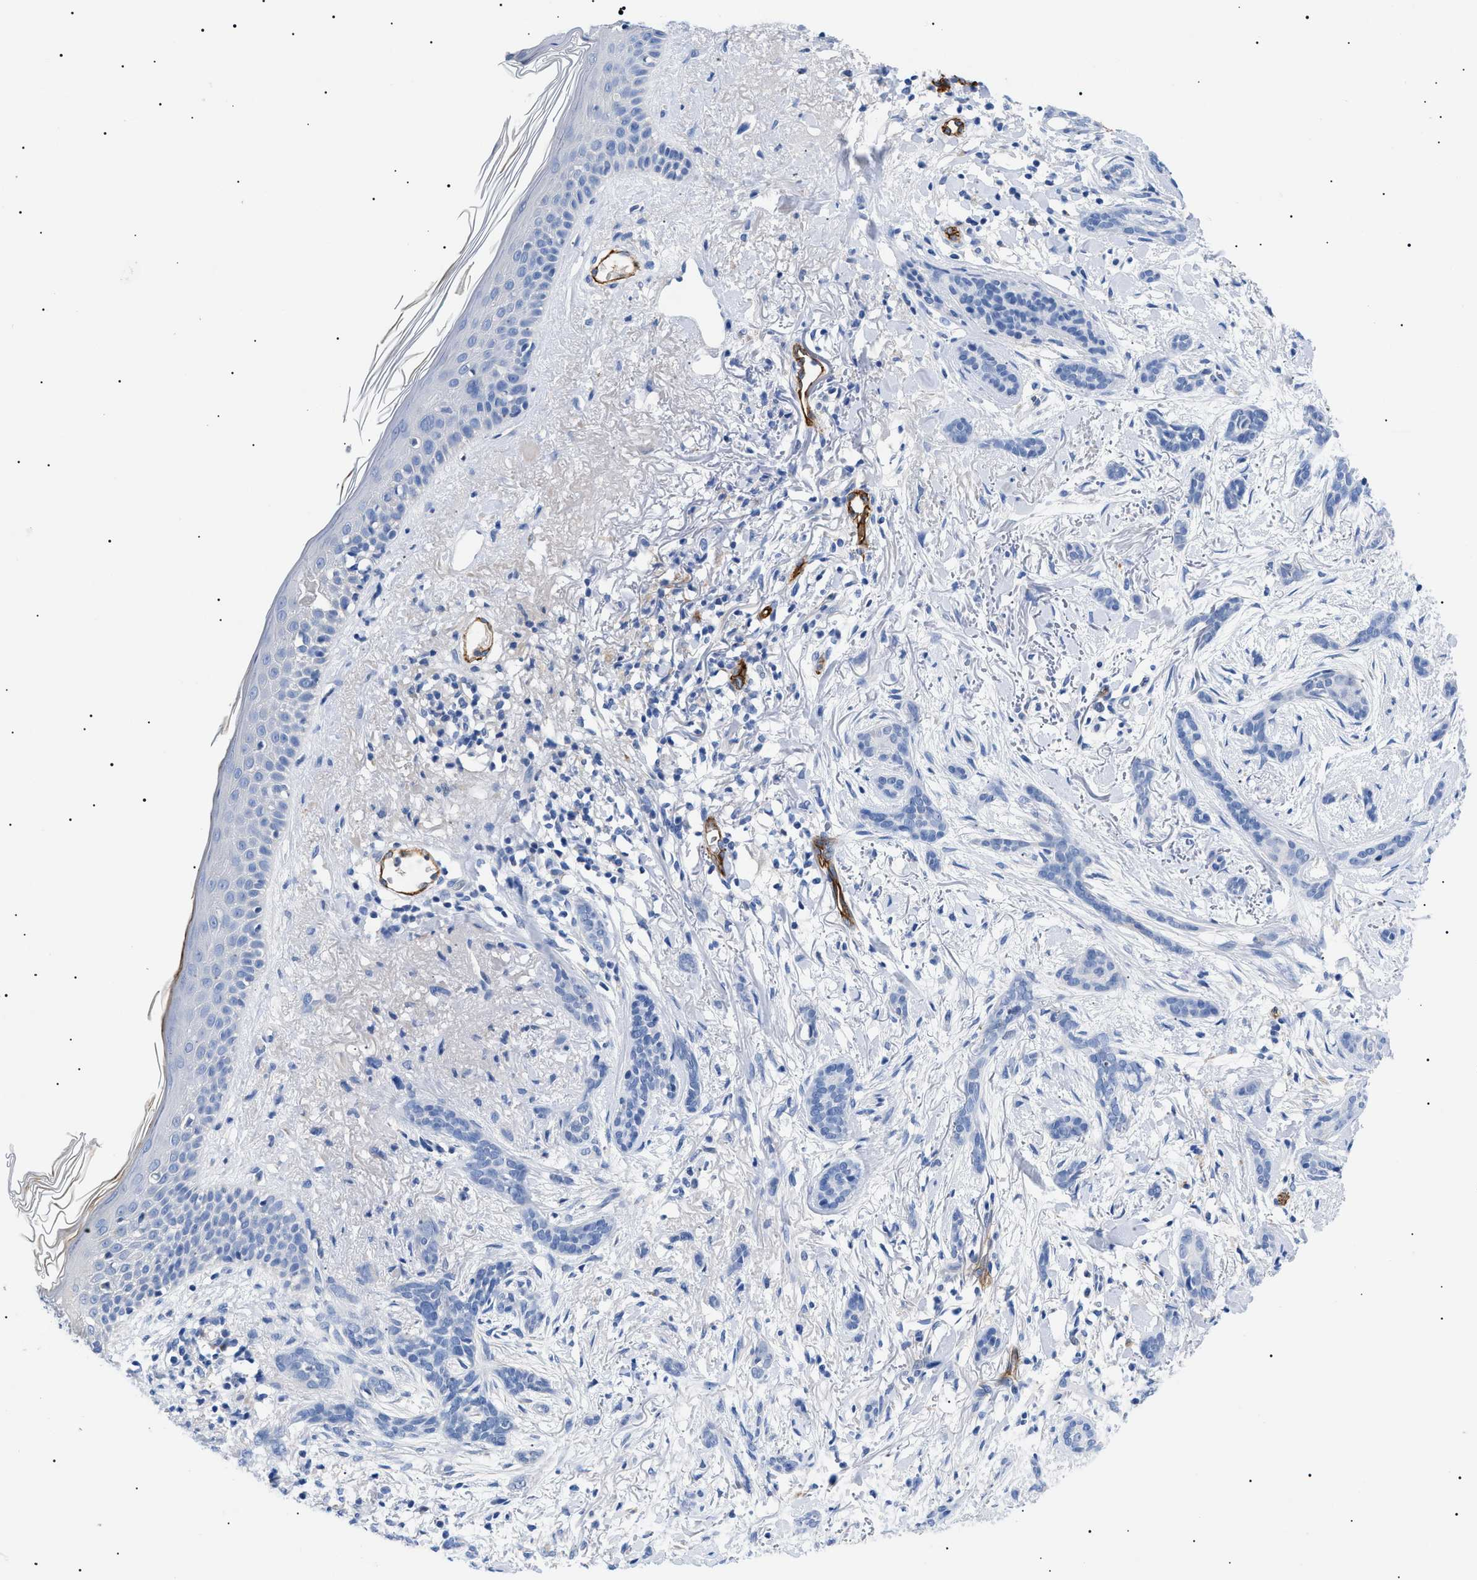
{"staining": {"intensity": "negative", "quantity": "none", "location": "none"}, "tissue": "skin cancer", "cell_type": "Tumor cells", "image_type": "cancer", "snomed": [{"axis": "morphology", "description": "Basal cell carcinoma"}, {"axis": "morphology", "description": "Adnexal tumor, benign"}, {"axis": "topography", "description": "Skin"}], "caption": "A micrograph of human skin cancer is negative for staining in tumor cells.", "gene": "ACKR1", "patient": {"sex": "female", "age": 42}}